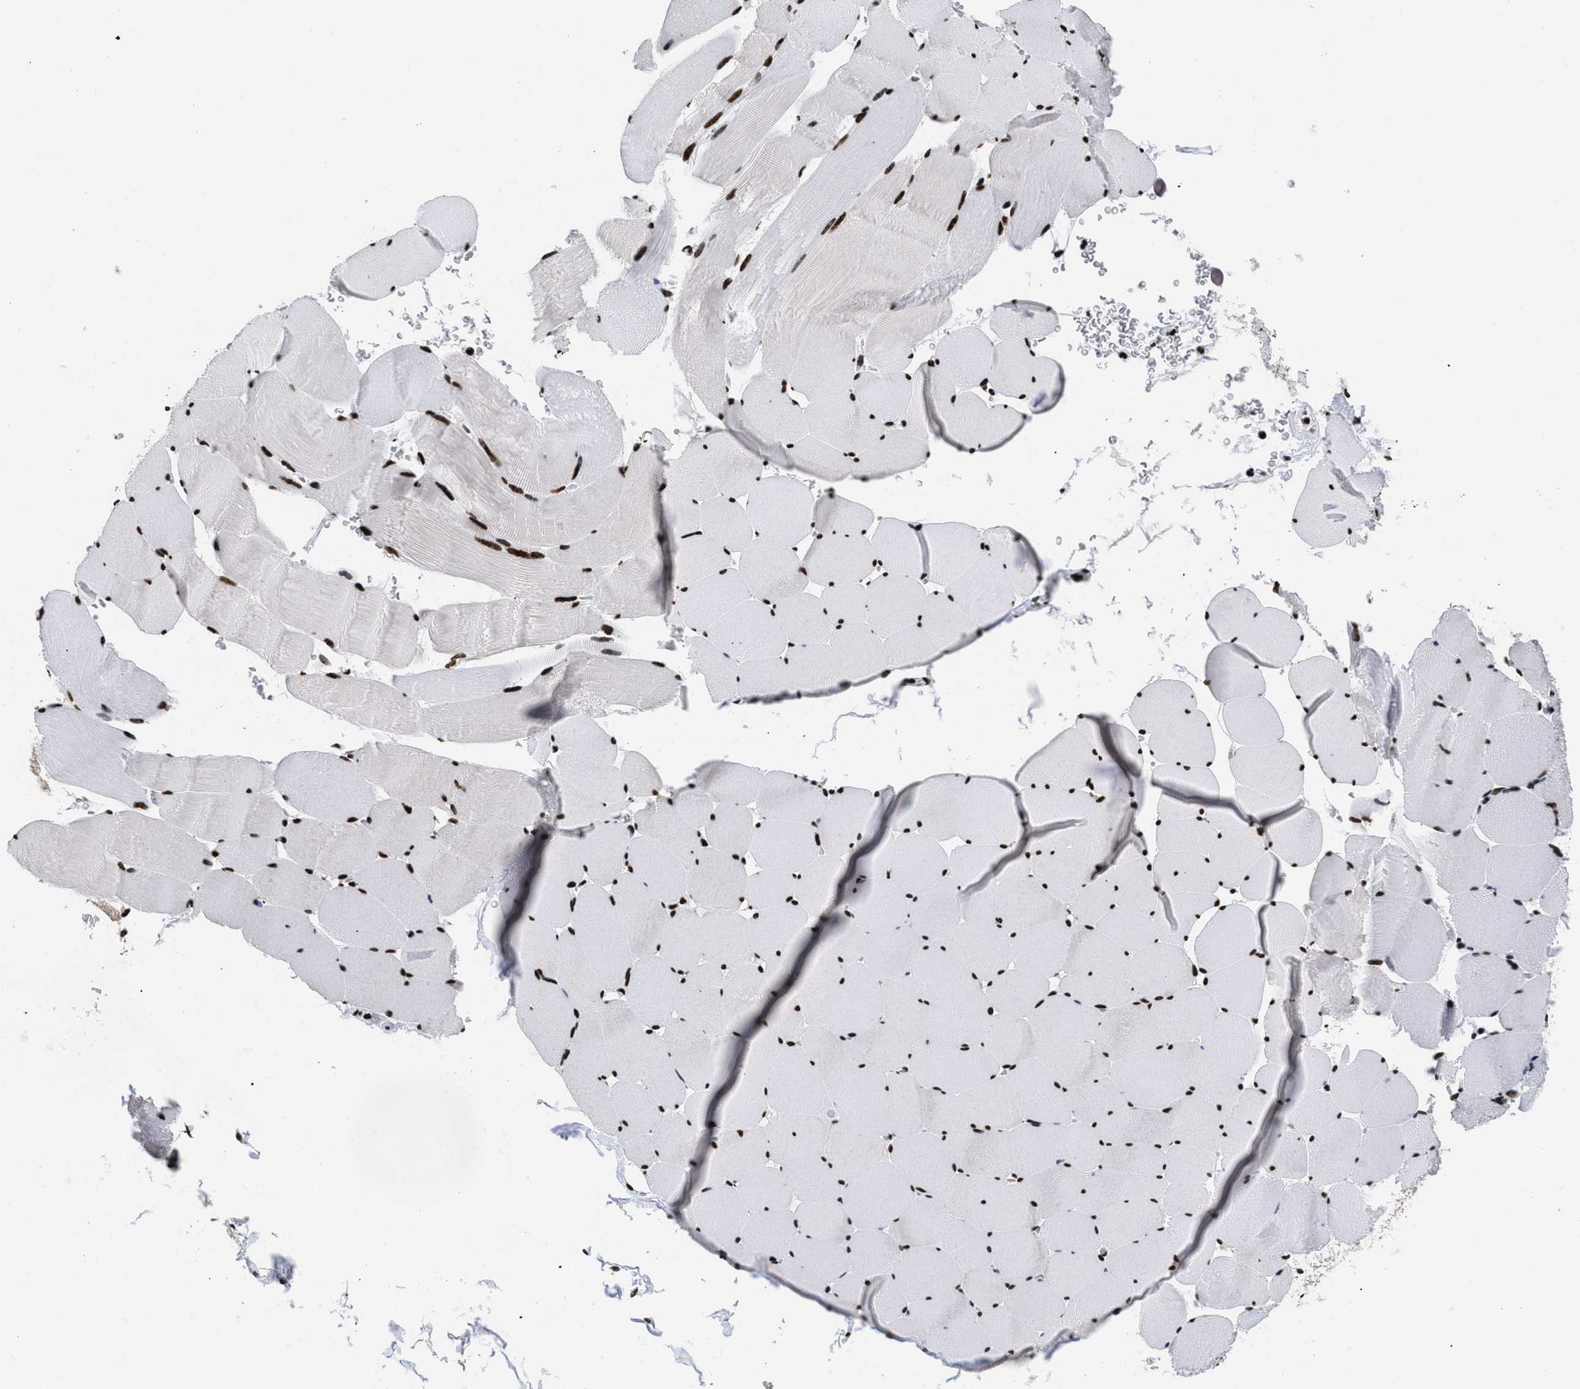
{"staining": {"intensity": "strong", "quantity": "25%-75%", "location": "nuclear"}, "tissue": "skeletal muscle", "cell_type": "Myocytes", "image_type": "normal", "snomed": [{"axis": "morphology", "description": "Normal tissue, NOS"}, {"axis": "topography", "description": "Skeletal muscle"}], "caption": "Skeletal muscle stained with a brown dye demonstrates strong nuclear positive staining in about 25%-75% of myocytes.", "gene": "CALHM3", "patient": {"sex": "male", "age": 62}}